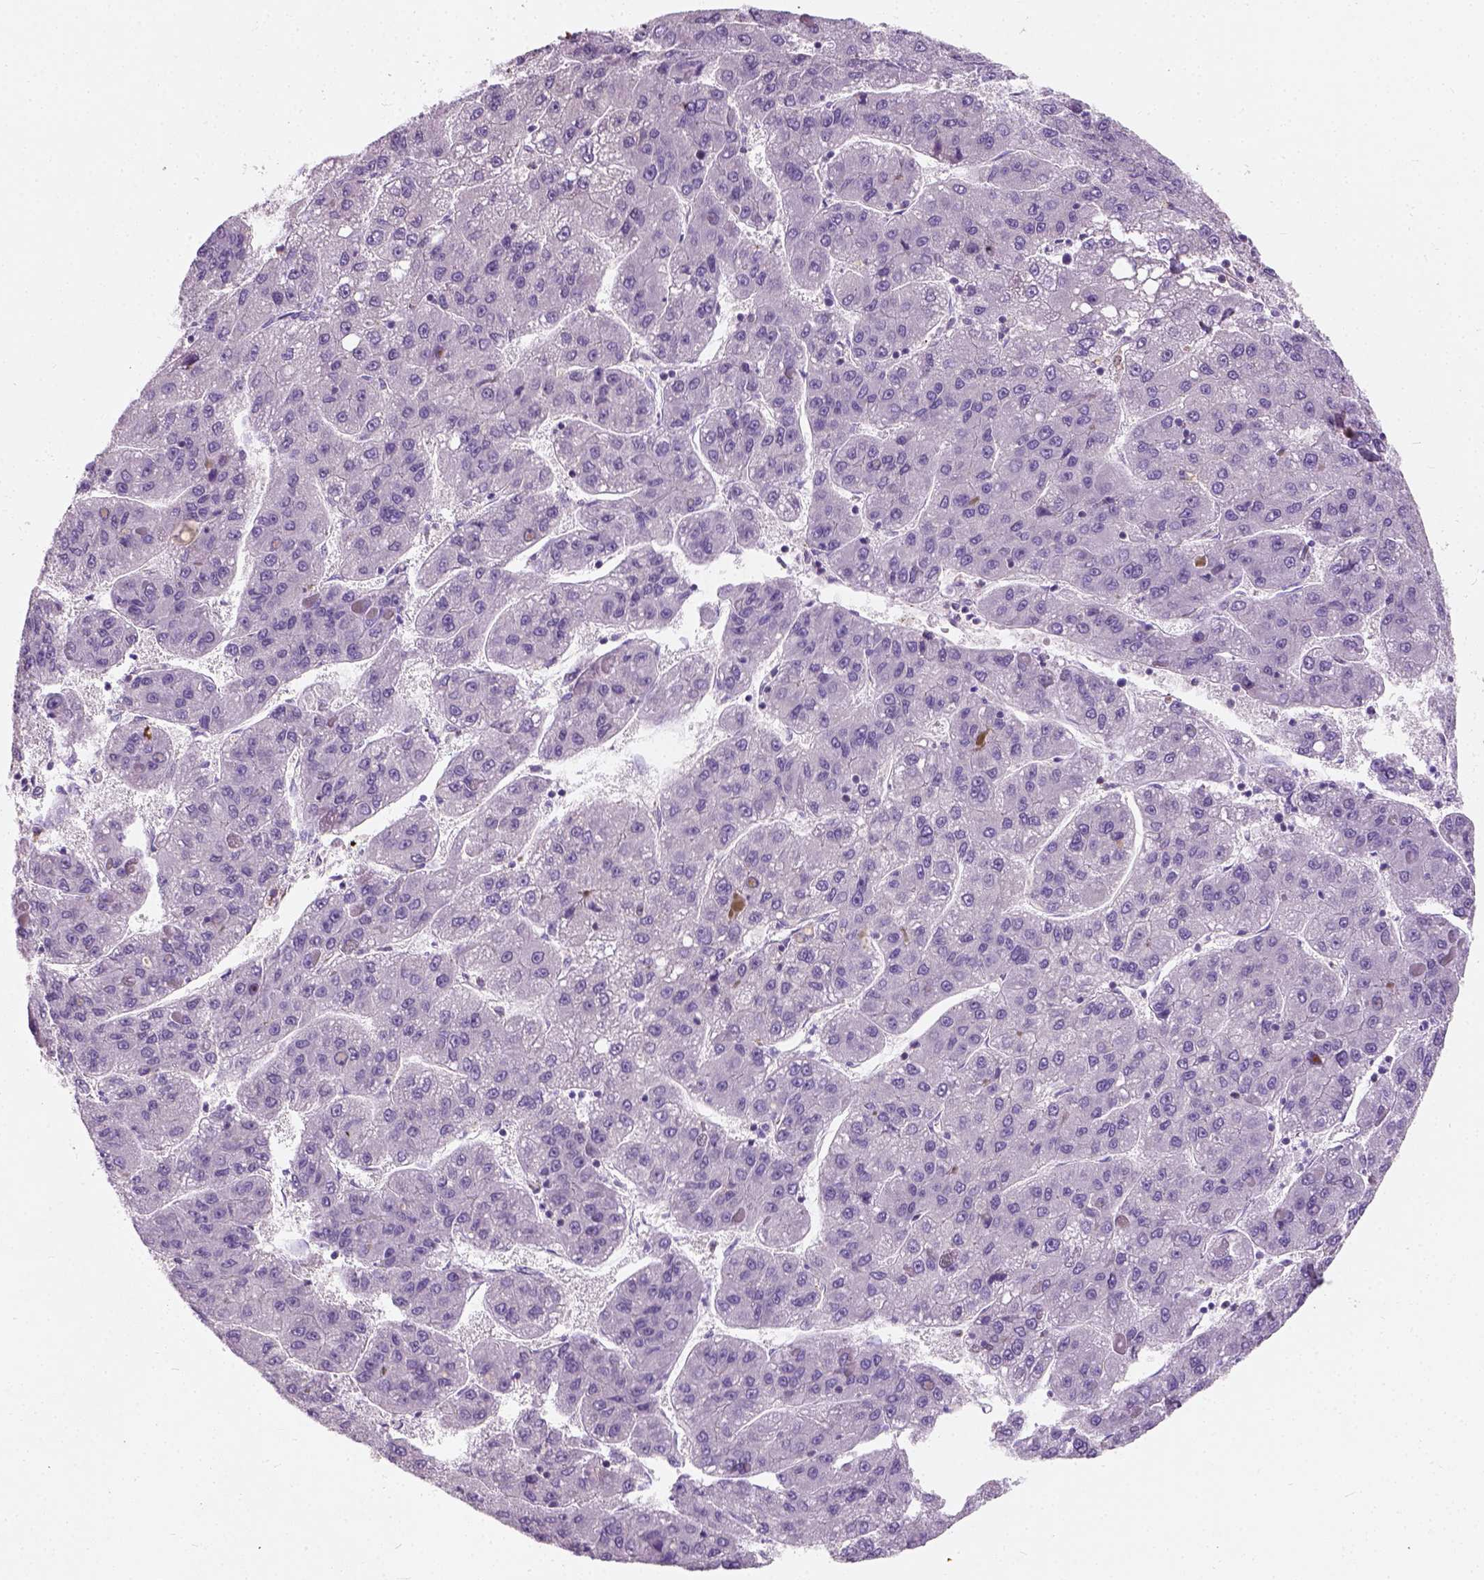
{"staining": {"intensity": "negative", "quantity": "none", "location": "none"}, "tissue": "liver cancer", "cell_type": "Tumor cells", "image_type": "cancer", "snomed": [{"axis": "morphology", "description": "Carcinoma, Hepatocellular, NOS"}, {"axis": "topography", "description": "Liver"}], "caption": "Liver hepatocellular carcinoma was stained to show a protein in brown. There is no significant positivity in tumor cells.", "gene": "CHODL", "patient": {"sex": "female", "age": 82}}